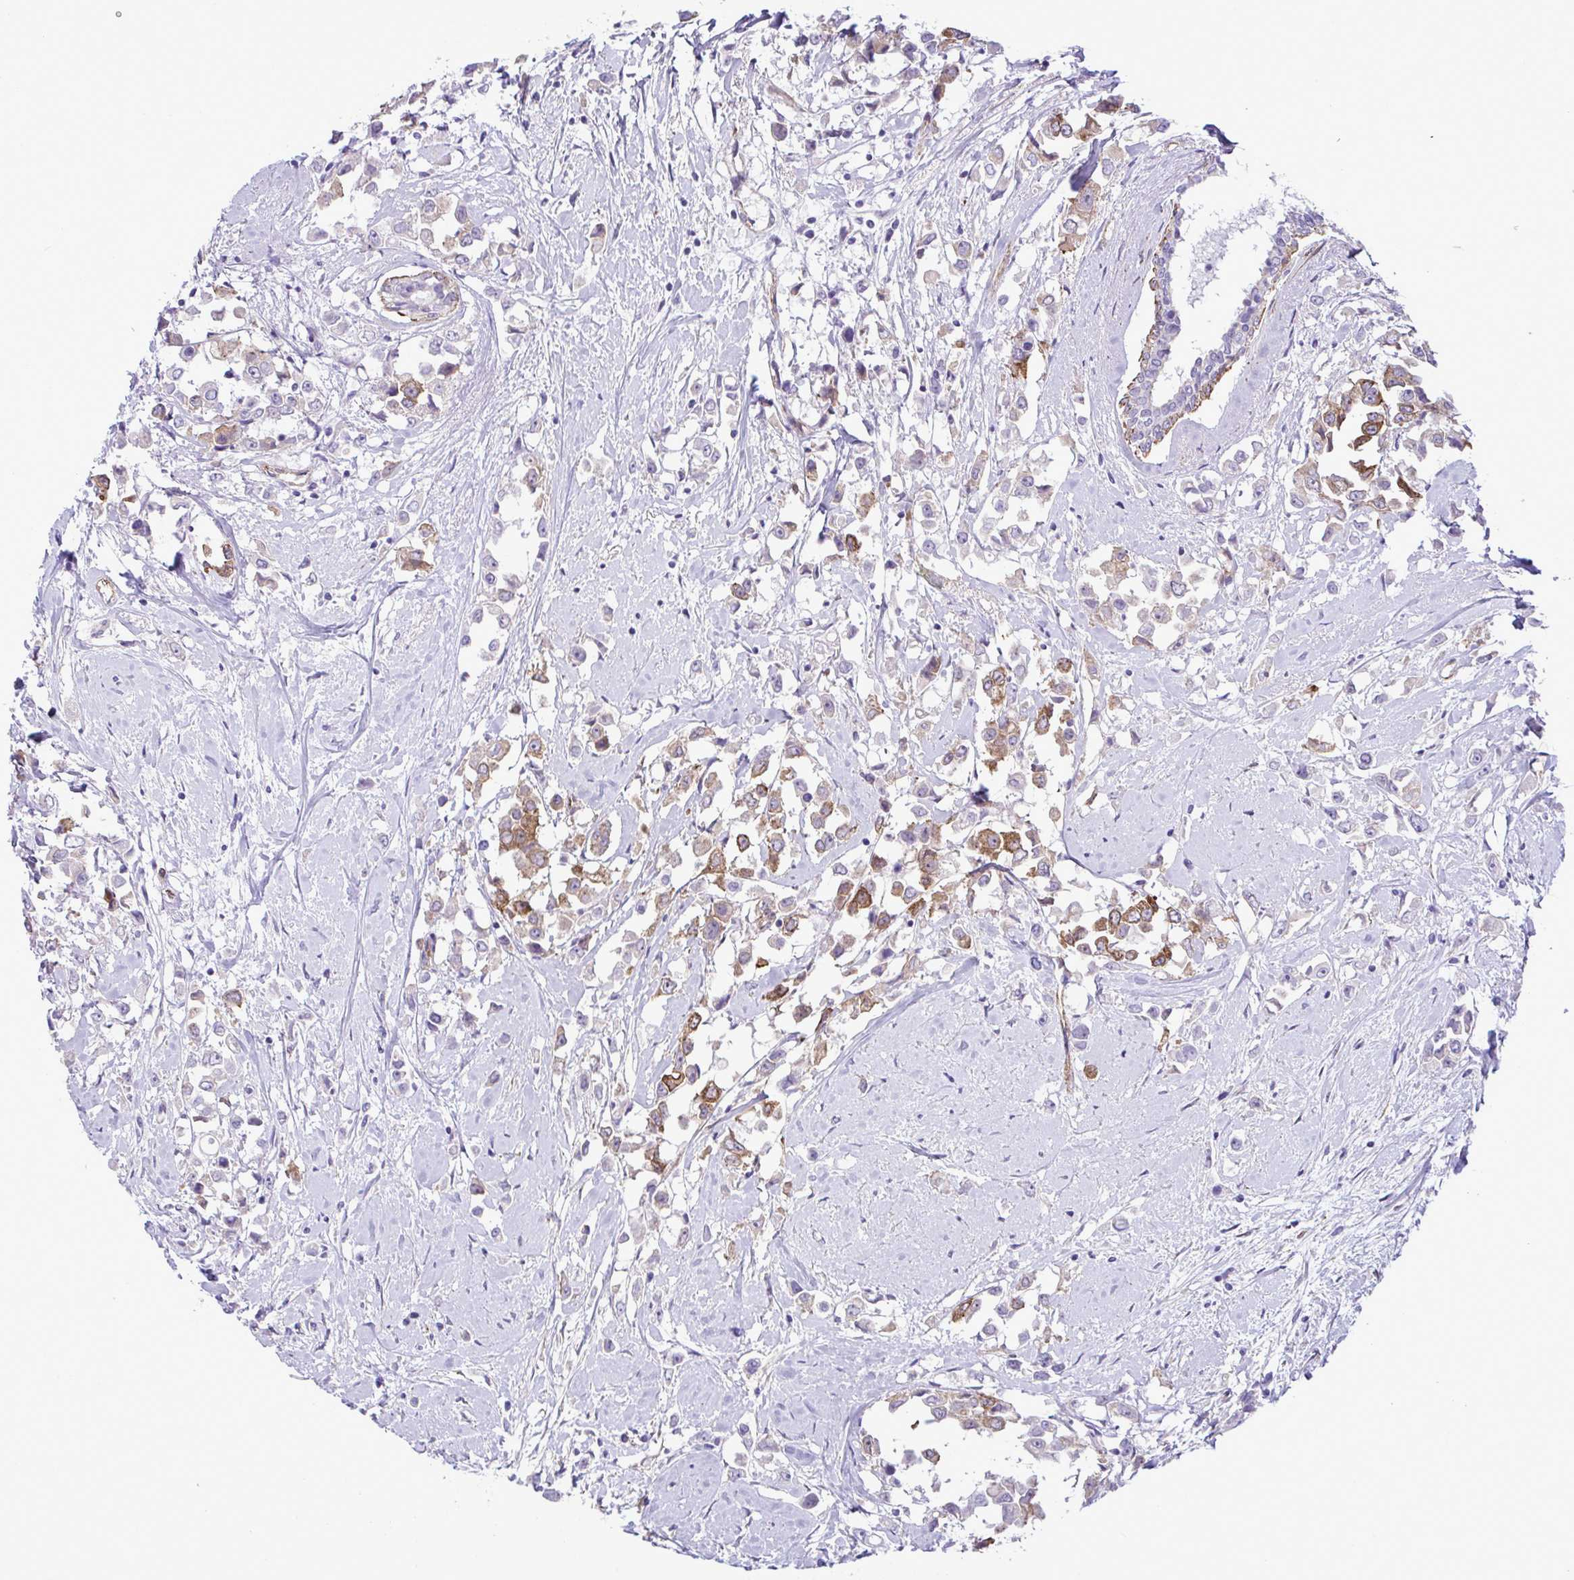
{"staining": {"intensity": "moderate", "quantity": "<25%", "location": "cytoplasmic/membranous"}, "tissue": "breast cancer", "cell_type": "Tumor cells", "image_type": "cancer", "snomed": [{"axis": "morphology", "description": "Duct carcinoma"}, {"axis": "topography", "description": "Breast"}], "caption": "Tumor cells exhibit moderate cytoplasmic/membranous expression in about <25% of cells in breast infiltrating ductal carcinoma. The staining is performed using DAB (3,3'-diaminobenzidine) brown chromogen to label protein expression. The nuclei are counter-stained blue using hematoxylin.", "gene": "SYNPO2L", "patient": {"sex": "female", "age": 61}}